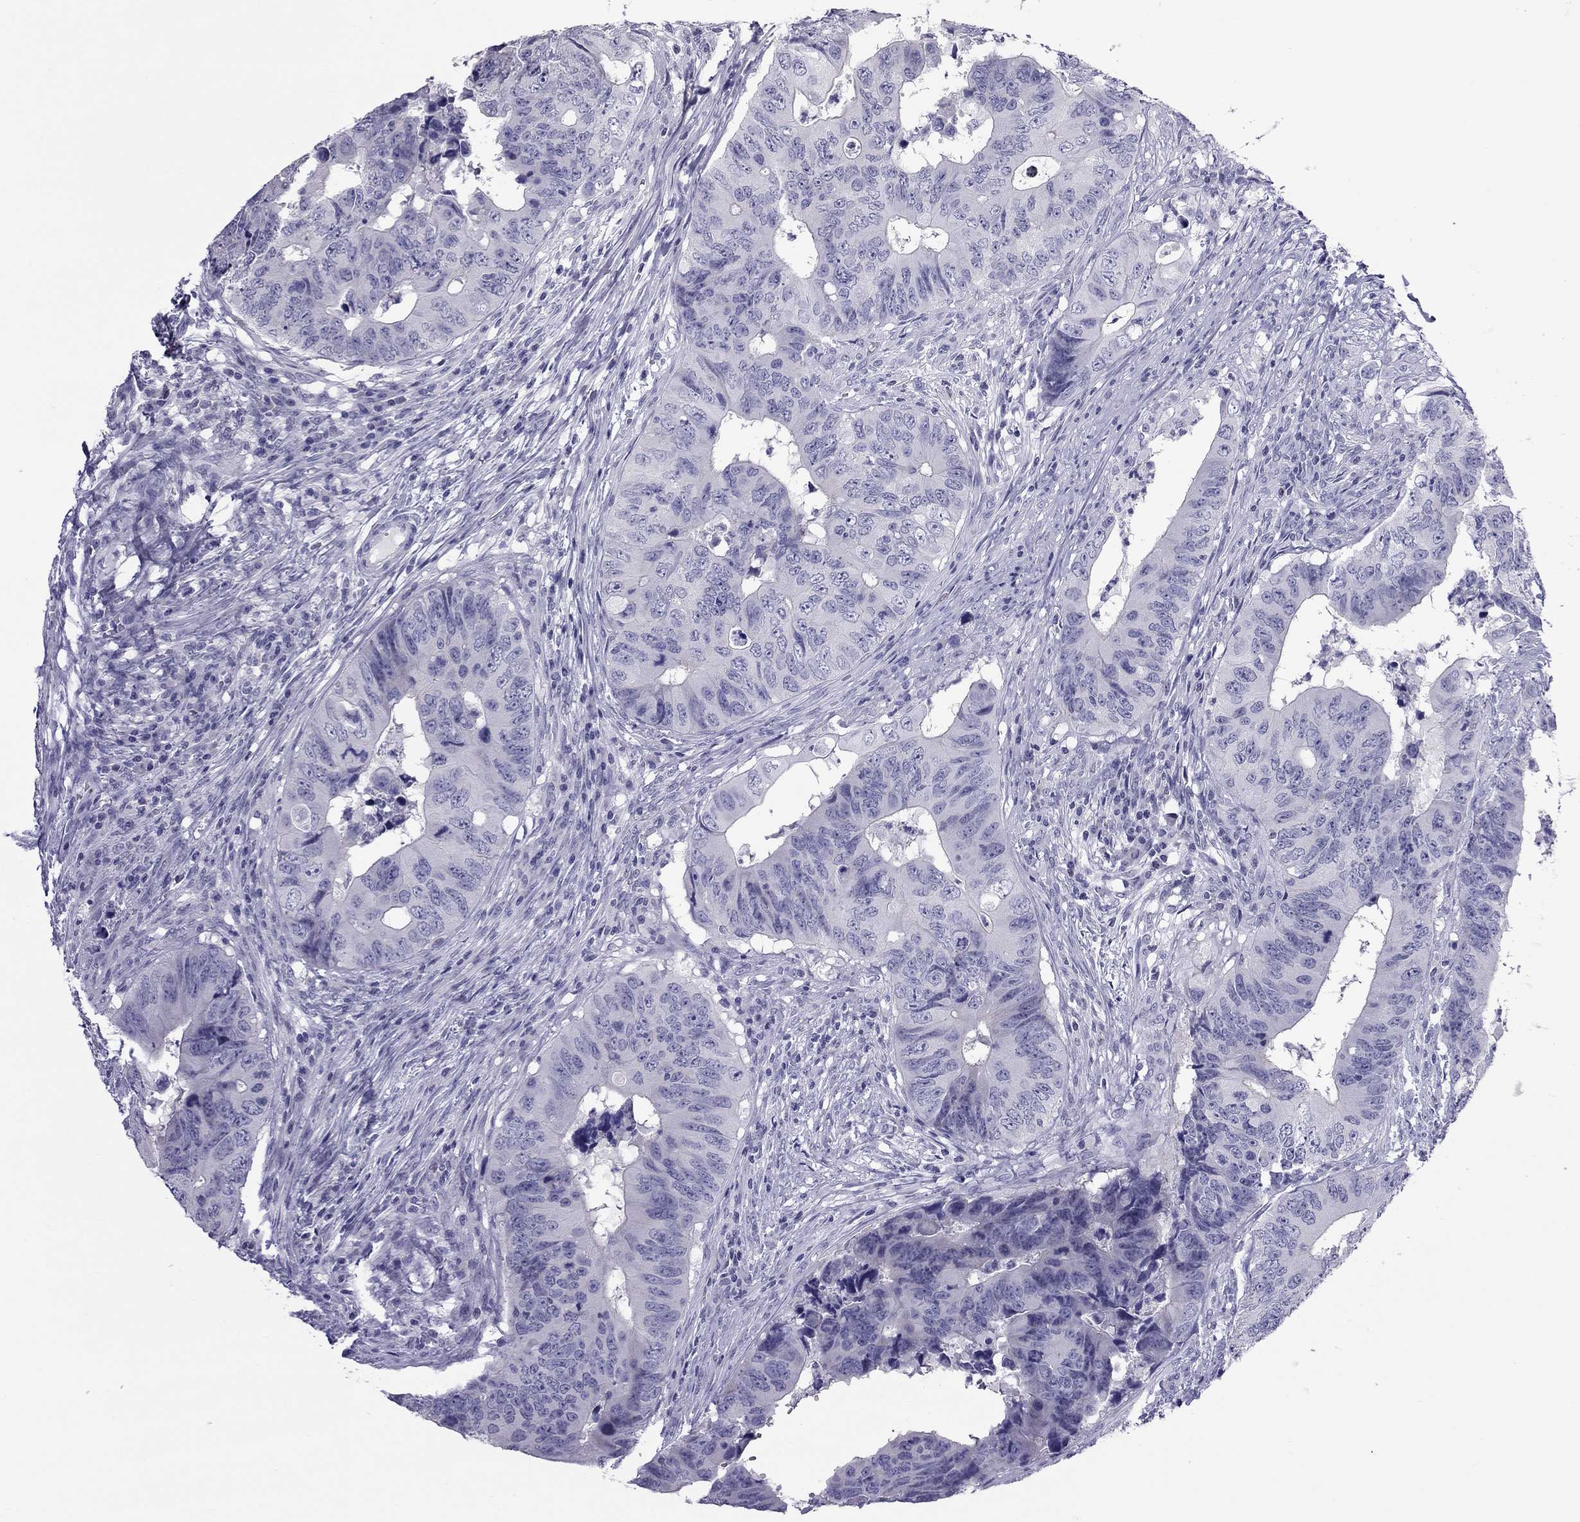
{"staining": {"intensity": "negative", "quantity": "none", "location": "none"}, "tissue": "colorectal cancer", "cell_type": "Tumor cells", "image_type": "cancer", "snomed": [{"axis": "morphology", "description": "Adenocarcinoma, NOS"}, {"axis": "topography", "description": "Colon"}], "caption": "Immunohistochemical staining of human adenocarcinoma (colorectal) reveals no significant staining in tumor cells. Brightfield microscopy of immunohistochemistry stained with DAB (brown) and hematoxylin (blue), captured at high magnification.", "gene": "TEX14", "patient": {"sex": "female", "age": 82}}